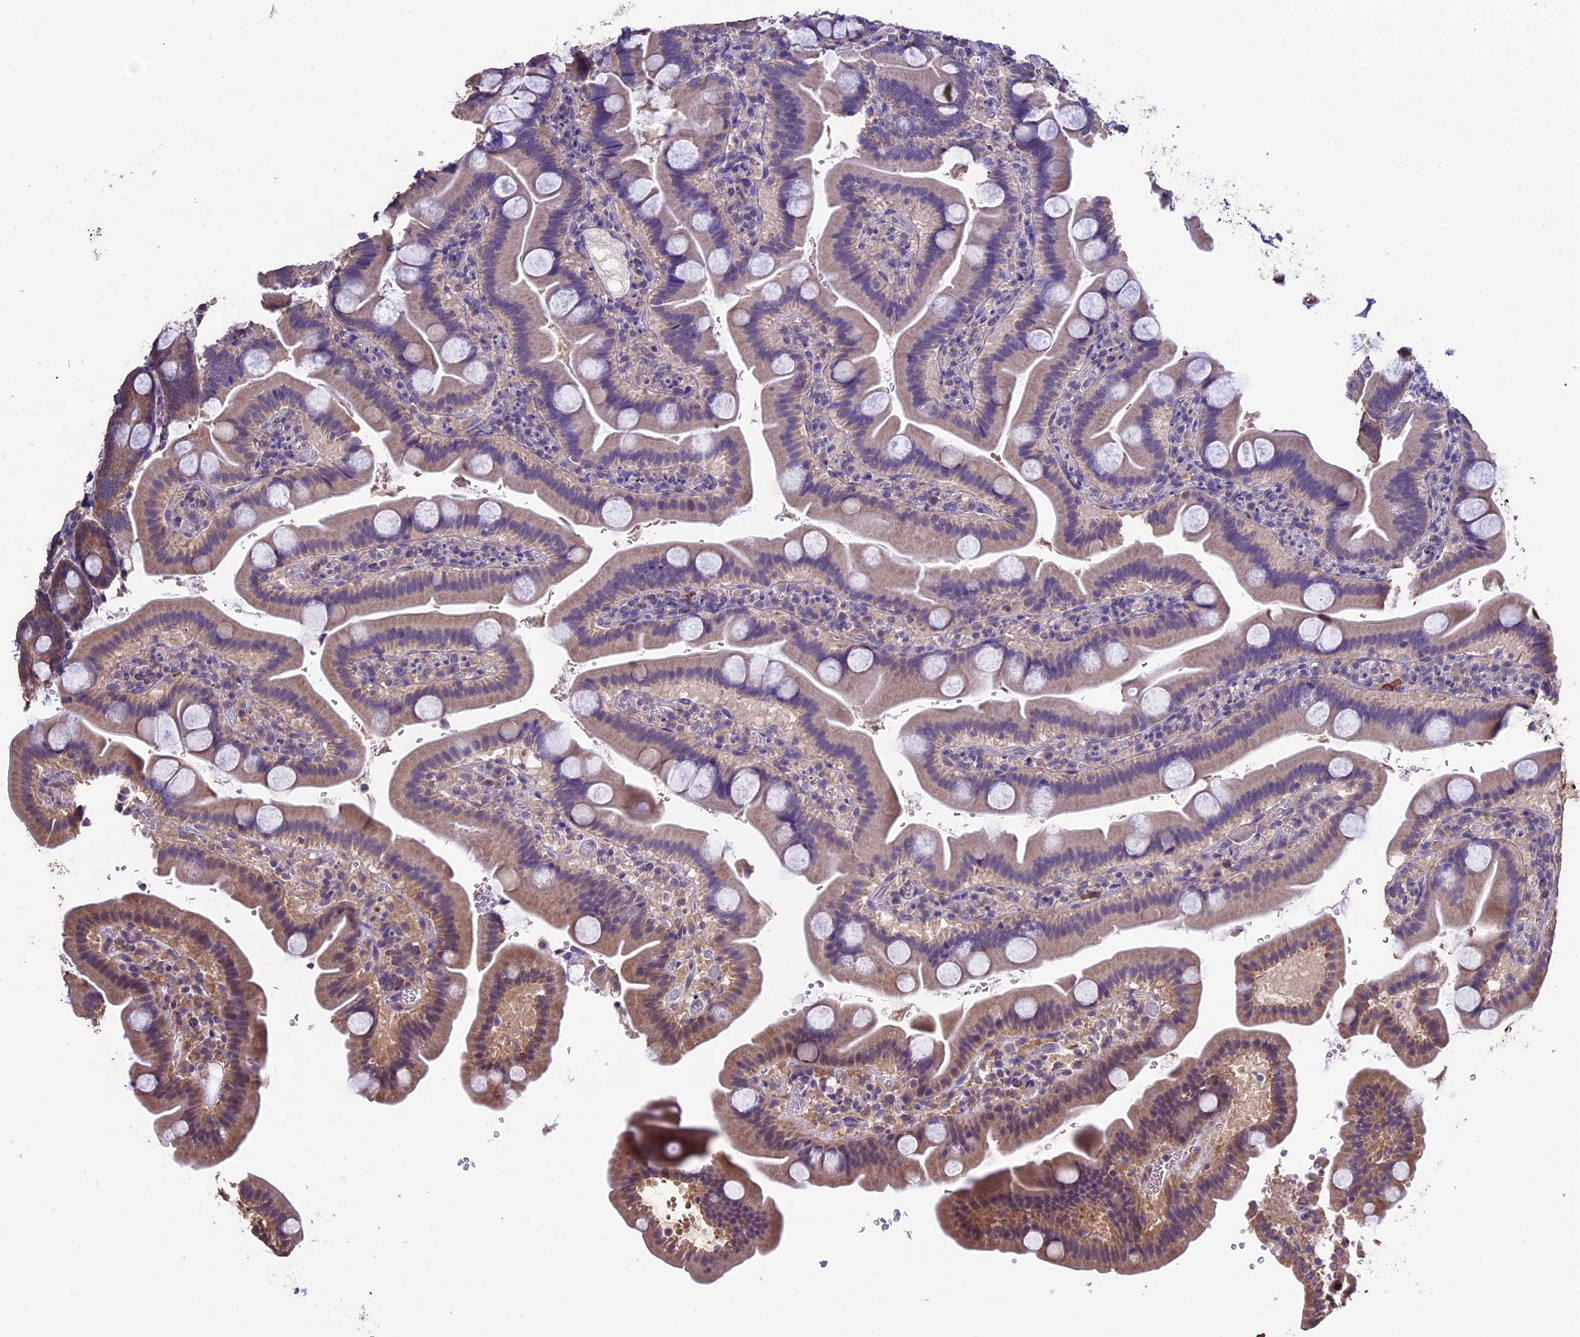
{"staining": {"intensity": "moderate", "quantity": "<25%", "location": "cytoplasmic/membranous"}, "tissue": "duodenum", "cell_type": "Glandular cells", "image_type": "normal", "snomed": [{"axis": "morphology", "description": "Normal tissue, NOS"}, {"axis": "topography", "description": "Duodenum"}], "caption": "Glandular cells display low levels of moderate cytoplasmic/membranous expression in about <25% of cells in unremarkable human duodenum. The staining is performed using DAB brown chromogen to label protein expression. The nuclei are counter-stained blue using hematoxylin.", "gene": "DIS3L", "patient": {"sex": "male", "age": 55}}